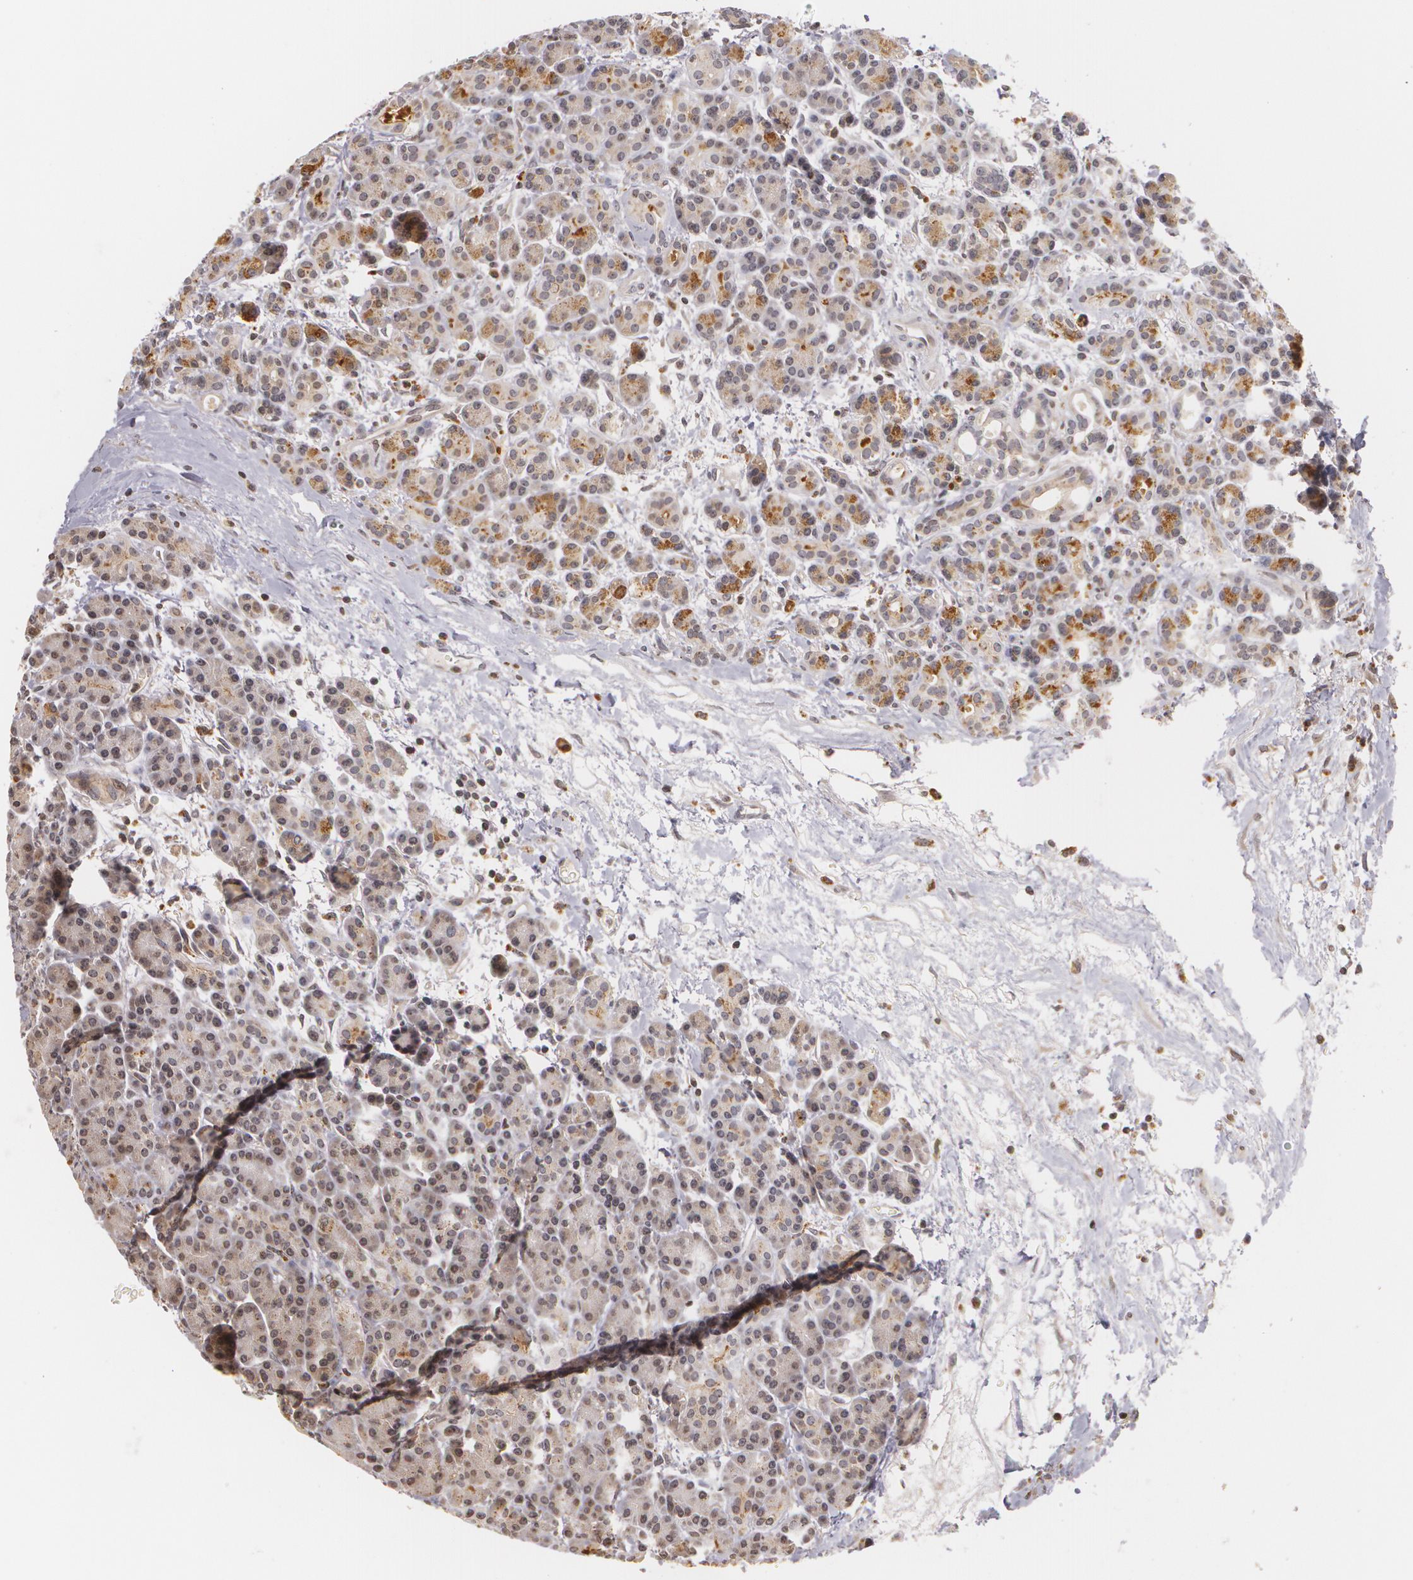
{"staining": {"intensity": "moderate", "quantity": "<25%", "location": "cytoplasmic/membranous"}, "tissue": "pancreas", "cell_type": "Exocrine glandular cells", "image_type": "normal", "snomed": [{"axis": "morphology", "description": "Normal tissue, NOS"}, {"axis": "topography", "description": "Pancreas"}], "caption": "Protein staining of normal pancreas exhibits moderate cytoplasmic/membranous positivity in about <25% of exocrine glandular cells.", "gene": "VAV3", "patient": {"sex": "female", "age": 77}}